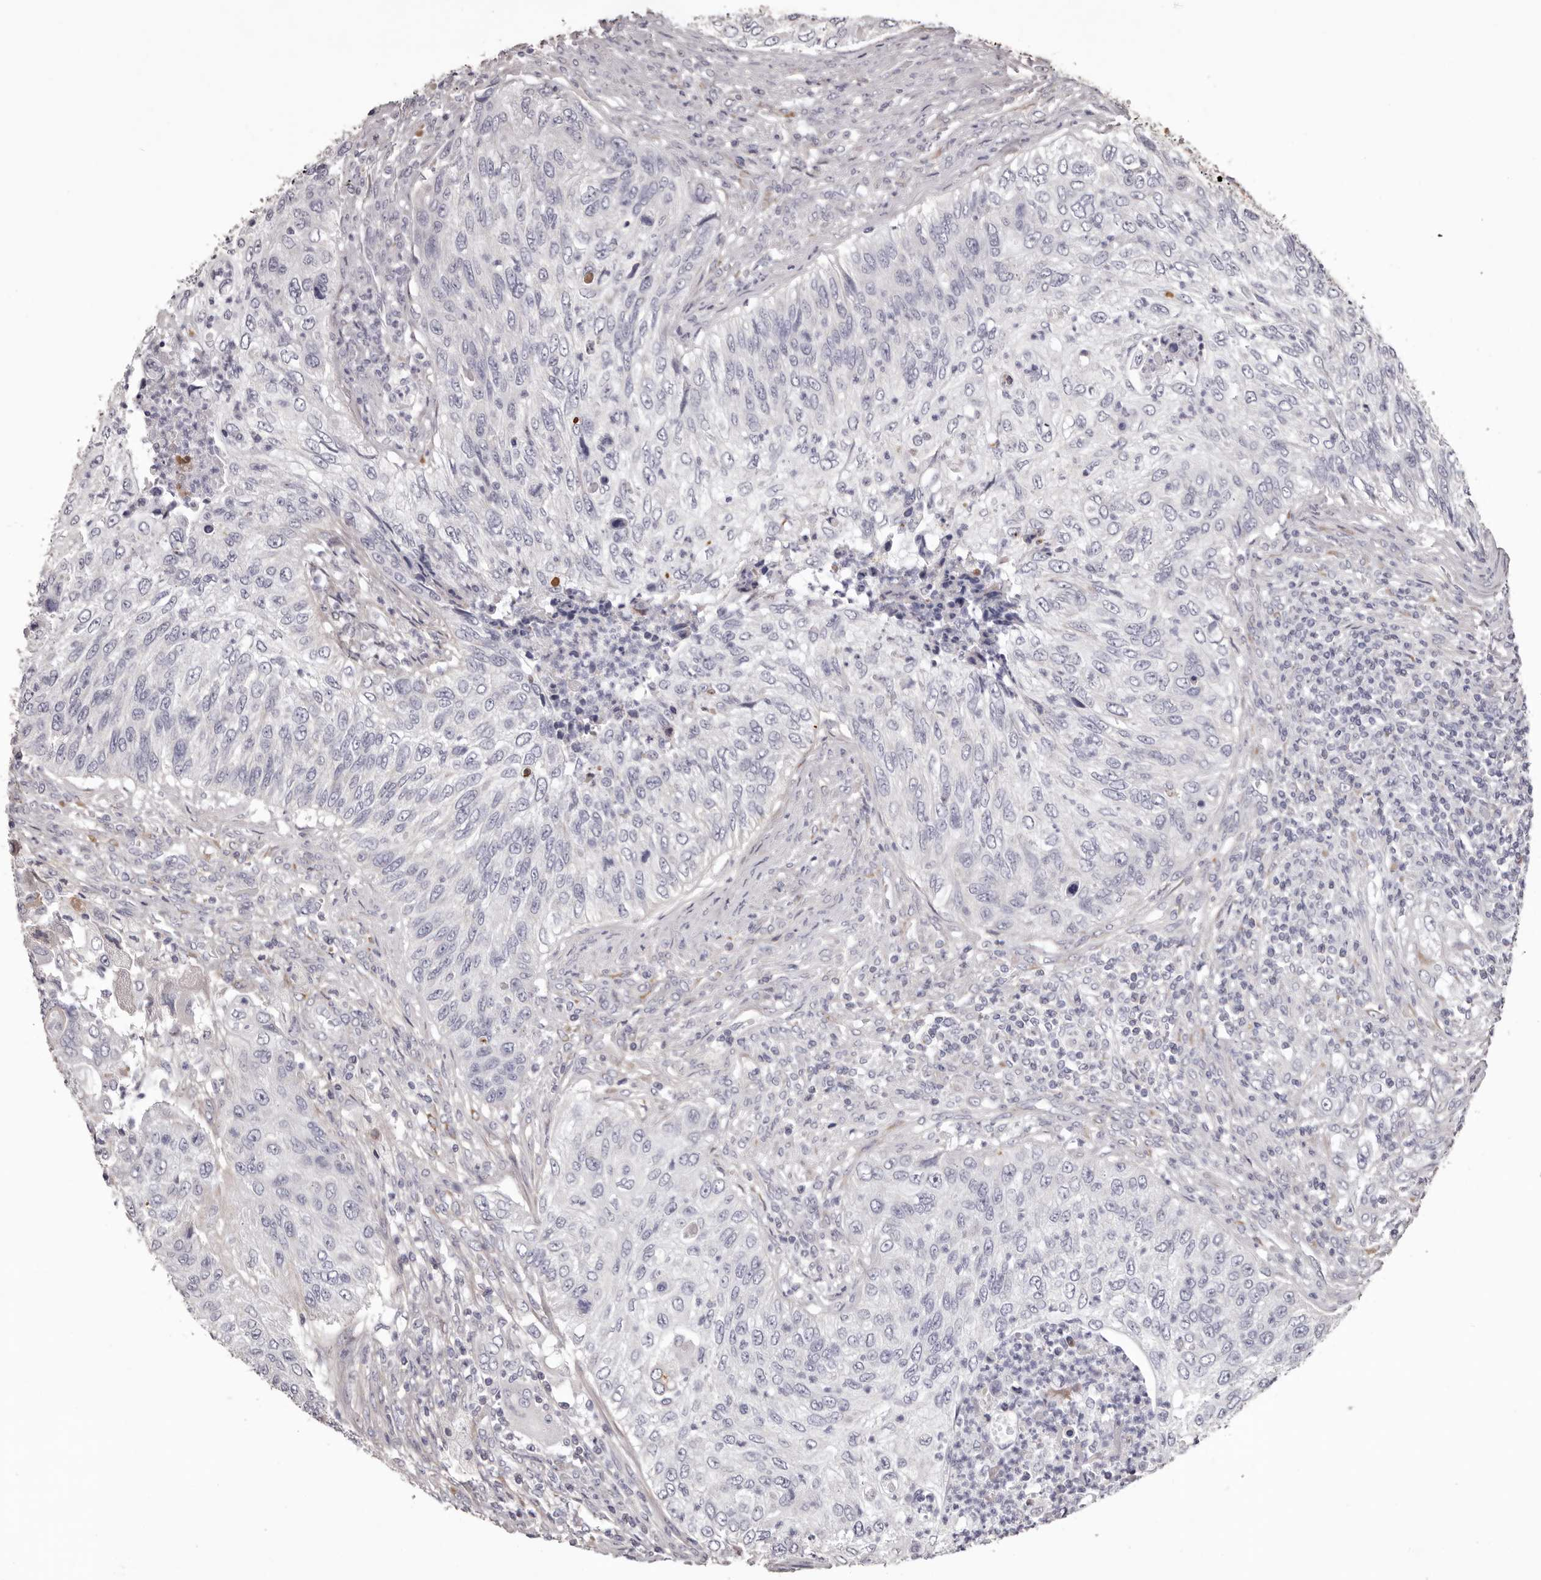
{"staining": {"intensity": "negative", "quantity": "none", "location": "none"}, "tissue": "urothelial cancer", "cell_type": "Tumor cells", "image_type": "cancer", "snomed": [{"axis": "morphology", "description": "Urothelial carcinoma, High grade"}, {"axis": "topography", "description": "Urinary bladder"}], "caption": "Tumor cells show no significant protein positivity in high-grade urothelial carcinoma.", "gene": "COL6A1", "patient": {"sex": "female", "age": 60}}